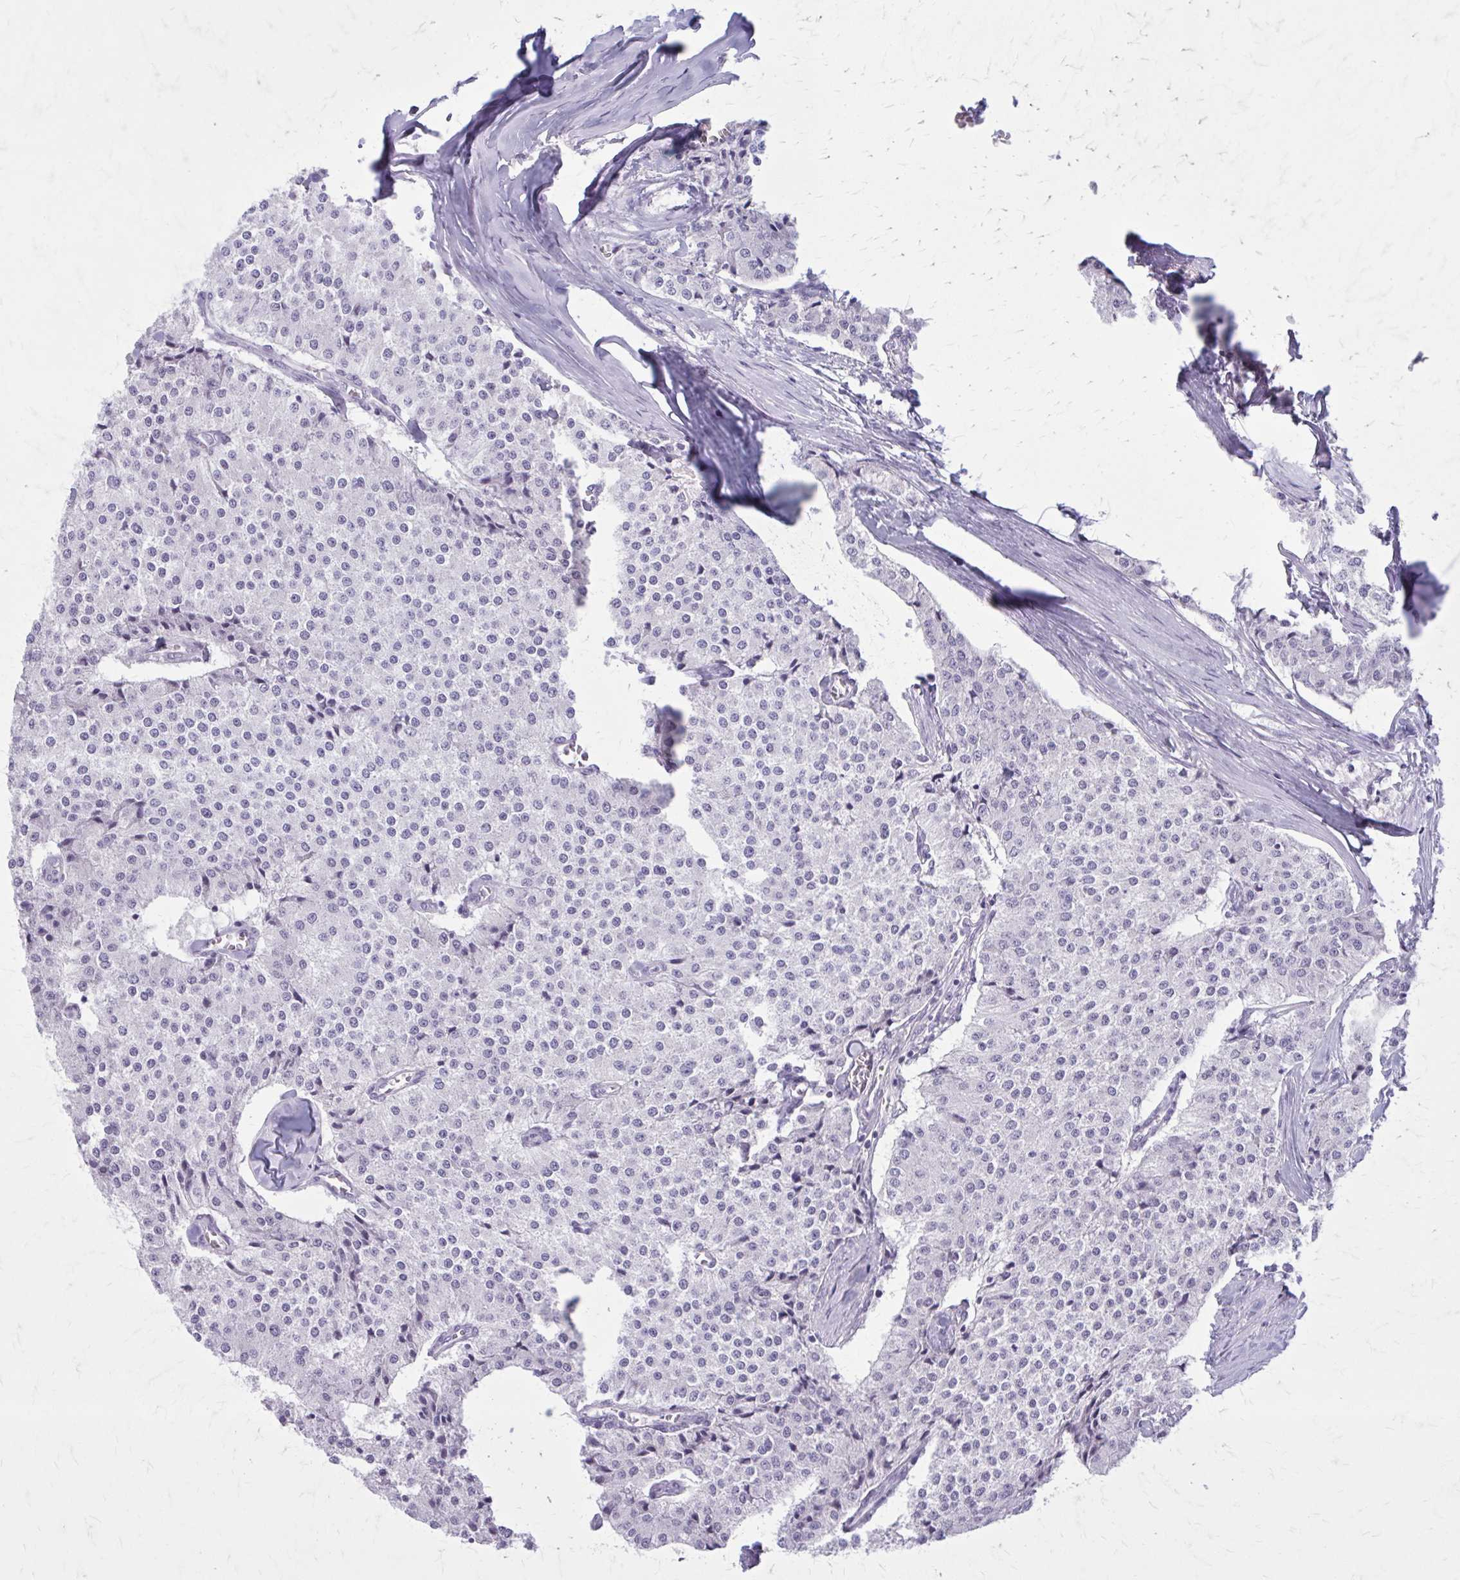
{"staining": {"intensity": "negative", "quantity": "none", "location": "none"}, "tissue": "carcinoid", "cell_type": "Tumor cells", "image_type": "cancer", "snomed": [{"axis": "morphology", "description": "Carcinoid, malignant, NOS"}, {"axis": "topography", "description": "Colon"}], "caption": "High magnification brightfield microscopy of carcinoid stained with DAB (brown) and counterstained with hematoxylin (blue): tumor cells show no significant staining.", "gene": "GAD1", "patient": {"sex": "female", "age": 52}}